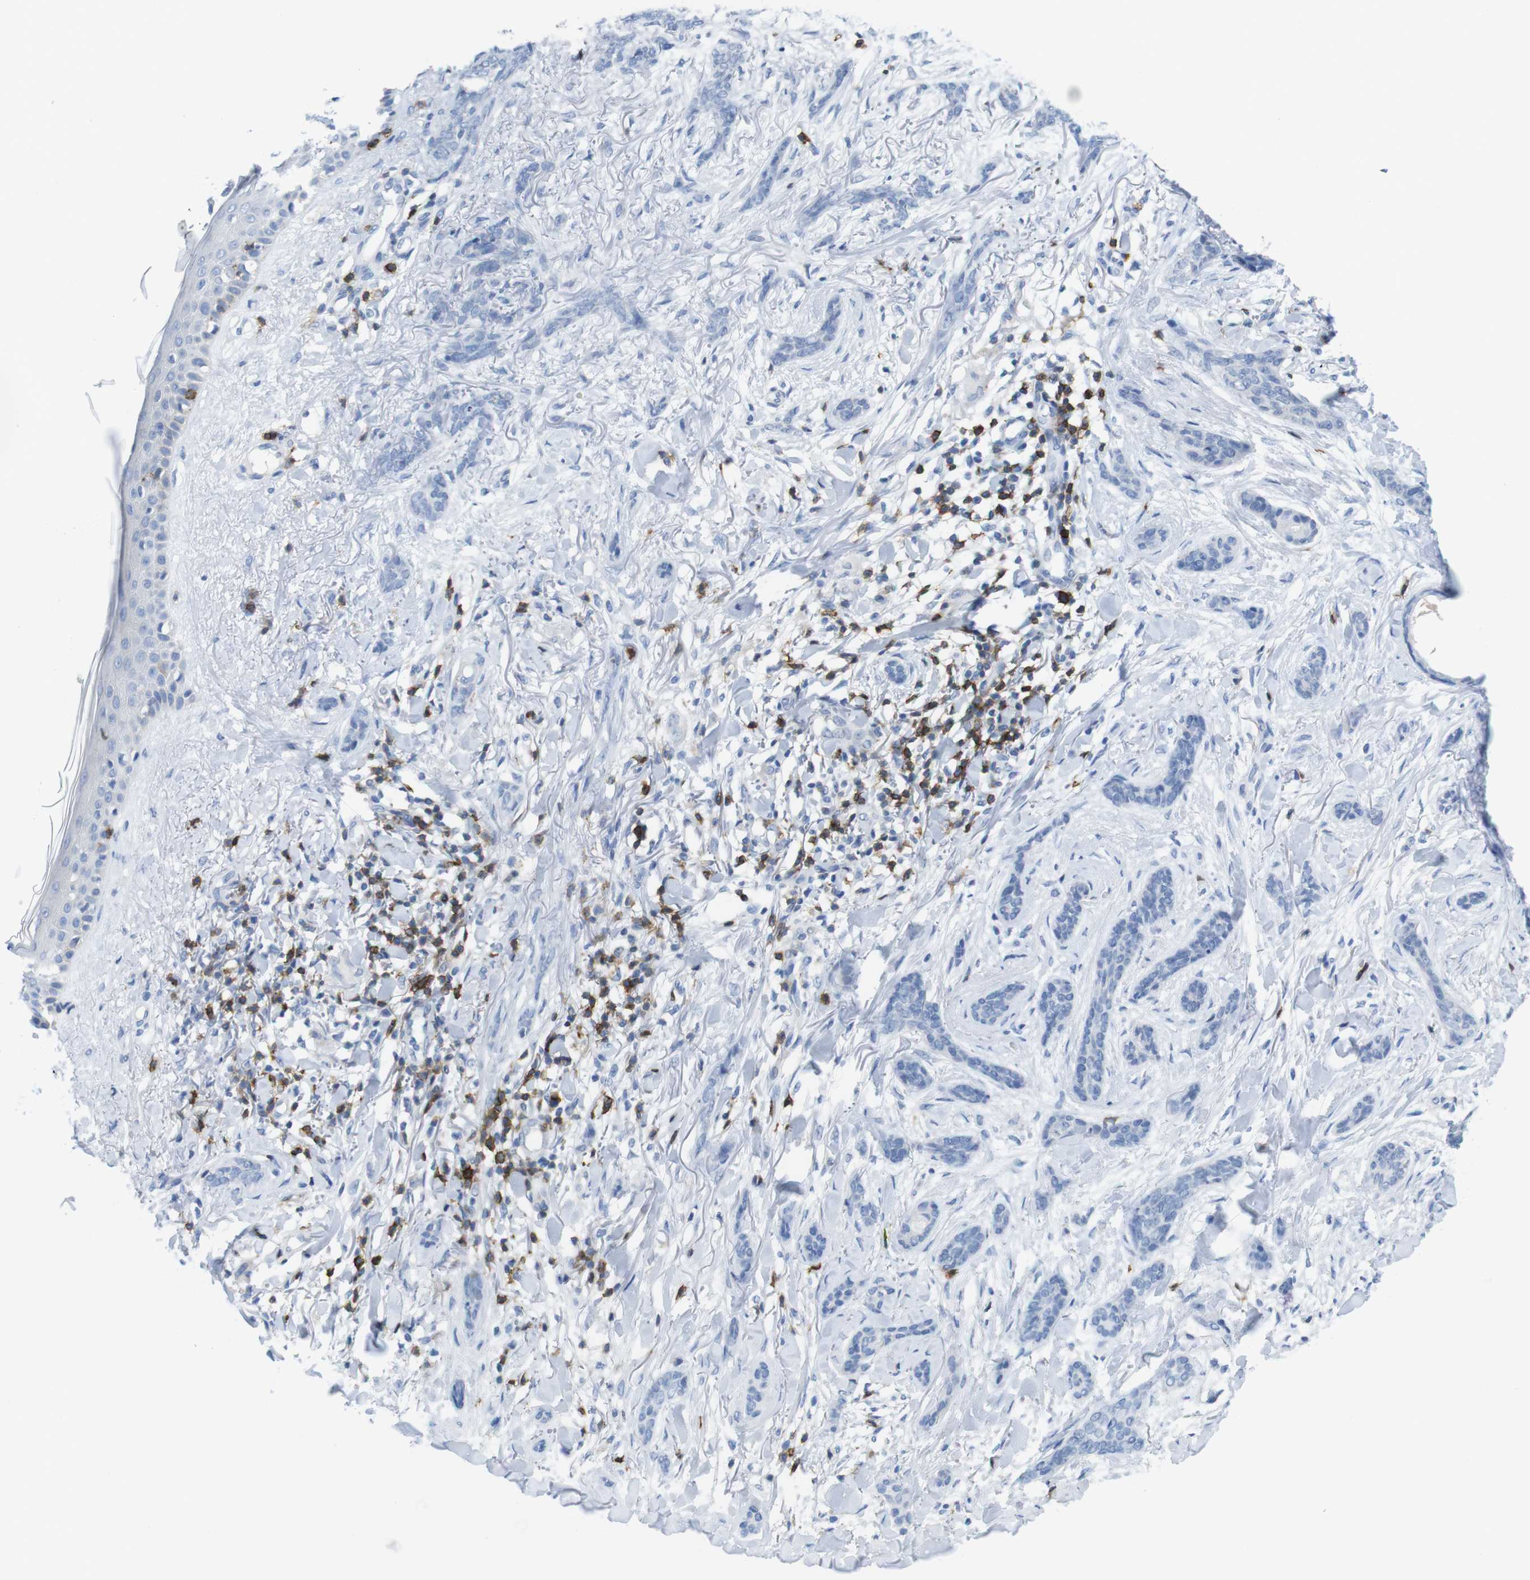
{"staining": {"intensity": "negative", "quantity": "none", "location": "none"}, "tissue": "skin cancer", "cell_type": "Tumor cells", "image_type": "cancer", "snomed": [{"axis": "morphology", "description": "Basal cell carcinoma"}, {"axis": "morphology", "description": "Adnexal tumor, benign"}, {"axis": "topography", "description": "Skin"}], "caption": "High magnification brightfield microscopy of basal cell carcinoma (skin) stained with DAB (brown) and counterstained with hematoxylin (blue): tumor cells show no significant positivity. (DAB (3,3'-diaminobenzidine) IHC with hematoxylin counter stain).", "gene": "CD5", "patient": {"sex": "female", "age": 42}}